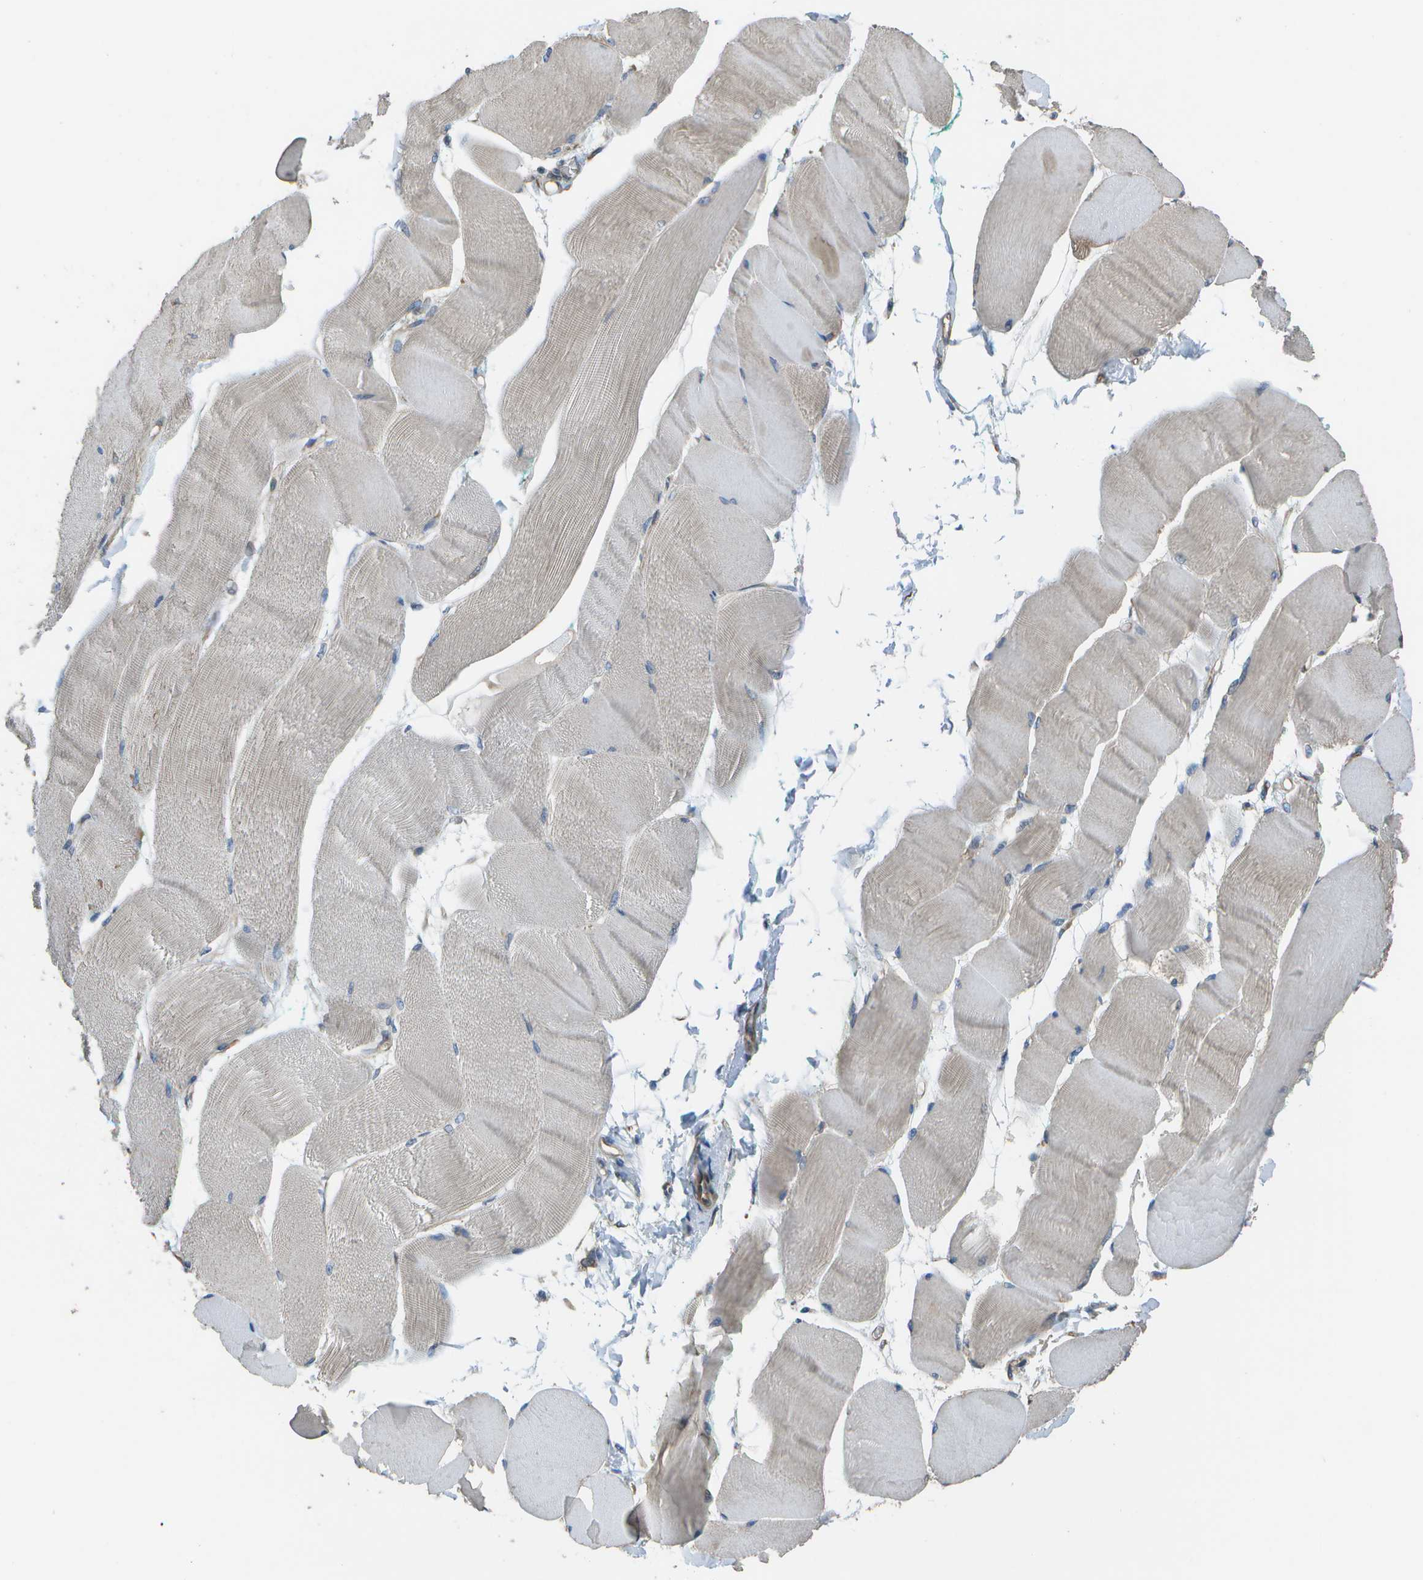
{"staining": {"intensity": "negative", "quantity": "none", "location": "none"}, "tissue": "skeletal muscle", "cell_type": "Myocytes", "image_type": "normal", "snomed": [{"axis": "morphology", "description": "Normal tissue, NOS"}, {"axis": "morphology", "description": "Squamous cell carcinoma, NOS"}, {"axis": "topography", "description": "Skeletal muscle"}], "caption": "Immunohistochemistry (IHC) of unremarkable skeletal muscle demonstrates no expression in myocytes.", "gene": "CLNS1A", "patient": {"sex": "male", "age": 51}}